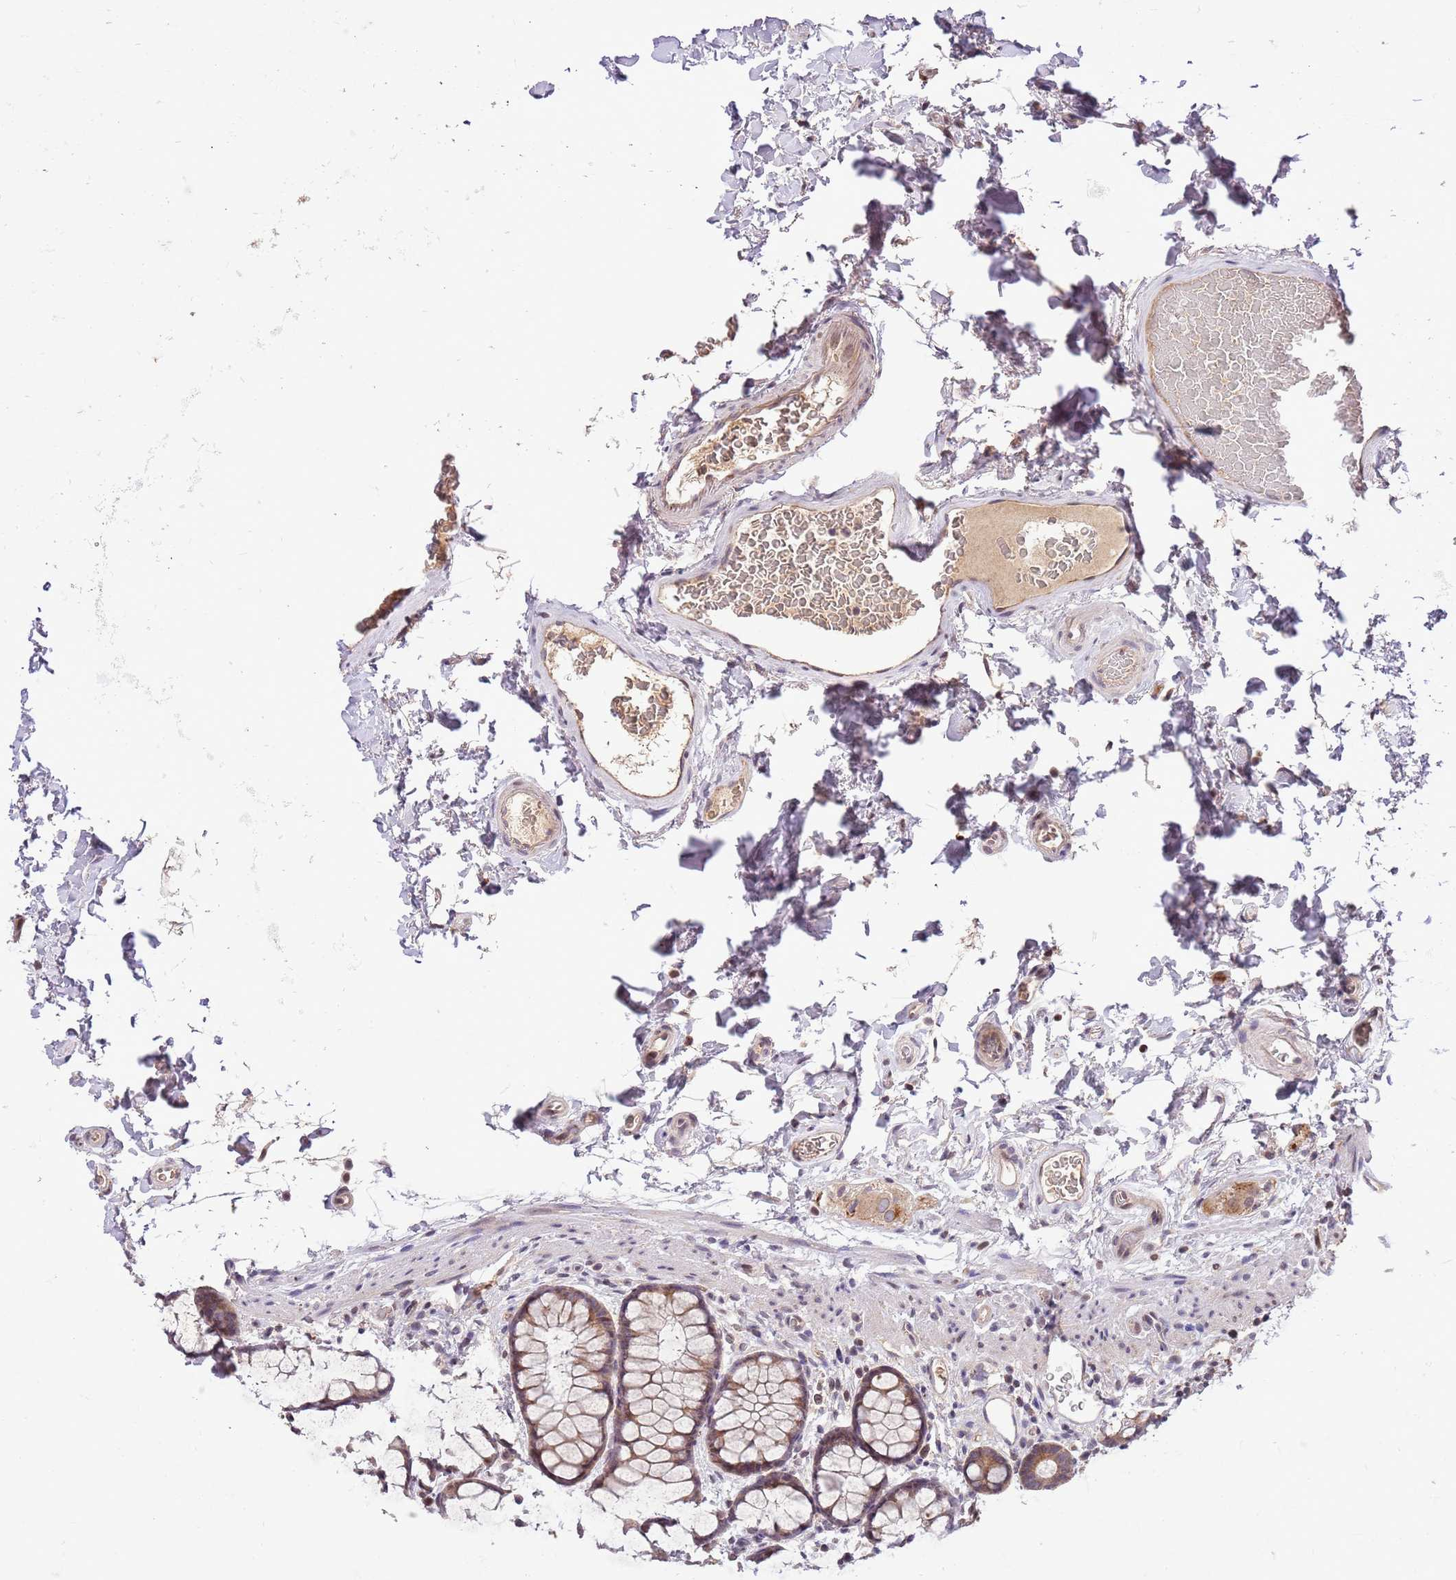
{"staining": {"intensity": "weak", "quantity": "25%-75%", "location": "cytoplasmic/membranous"}, "tissue": "colon", "cell_type": "Endothelial cells", "image_type": "normal", "snomed": [{"axis": "morphology", "description": "Normal tissue, NOS"}, {"axis": "topography", "description": "Colon"}], "caption": "DAB immunohistochemical staining of normal colon displays weak cytoplasmic/membranous protein expression in about 25%-75% of endothelial cells.", "gene": "SAMSN1", "patient": {"sex": "female", "age": 82}}